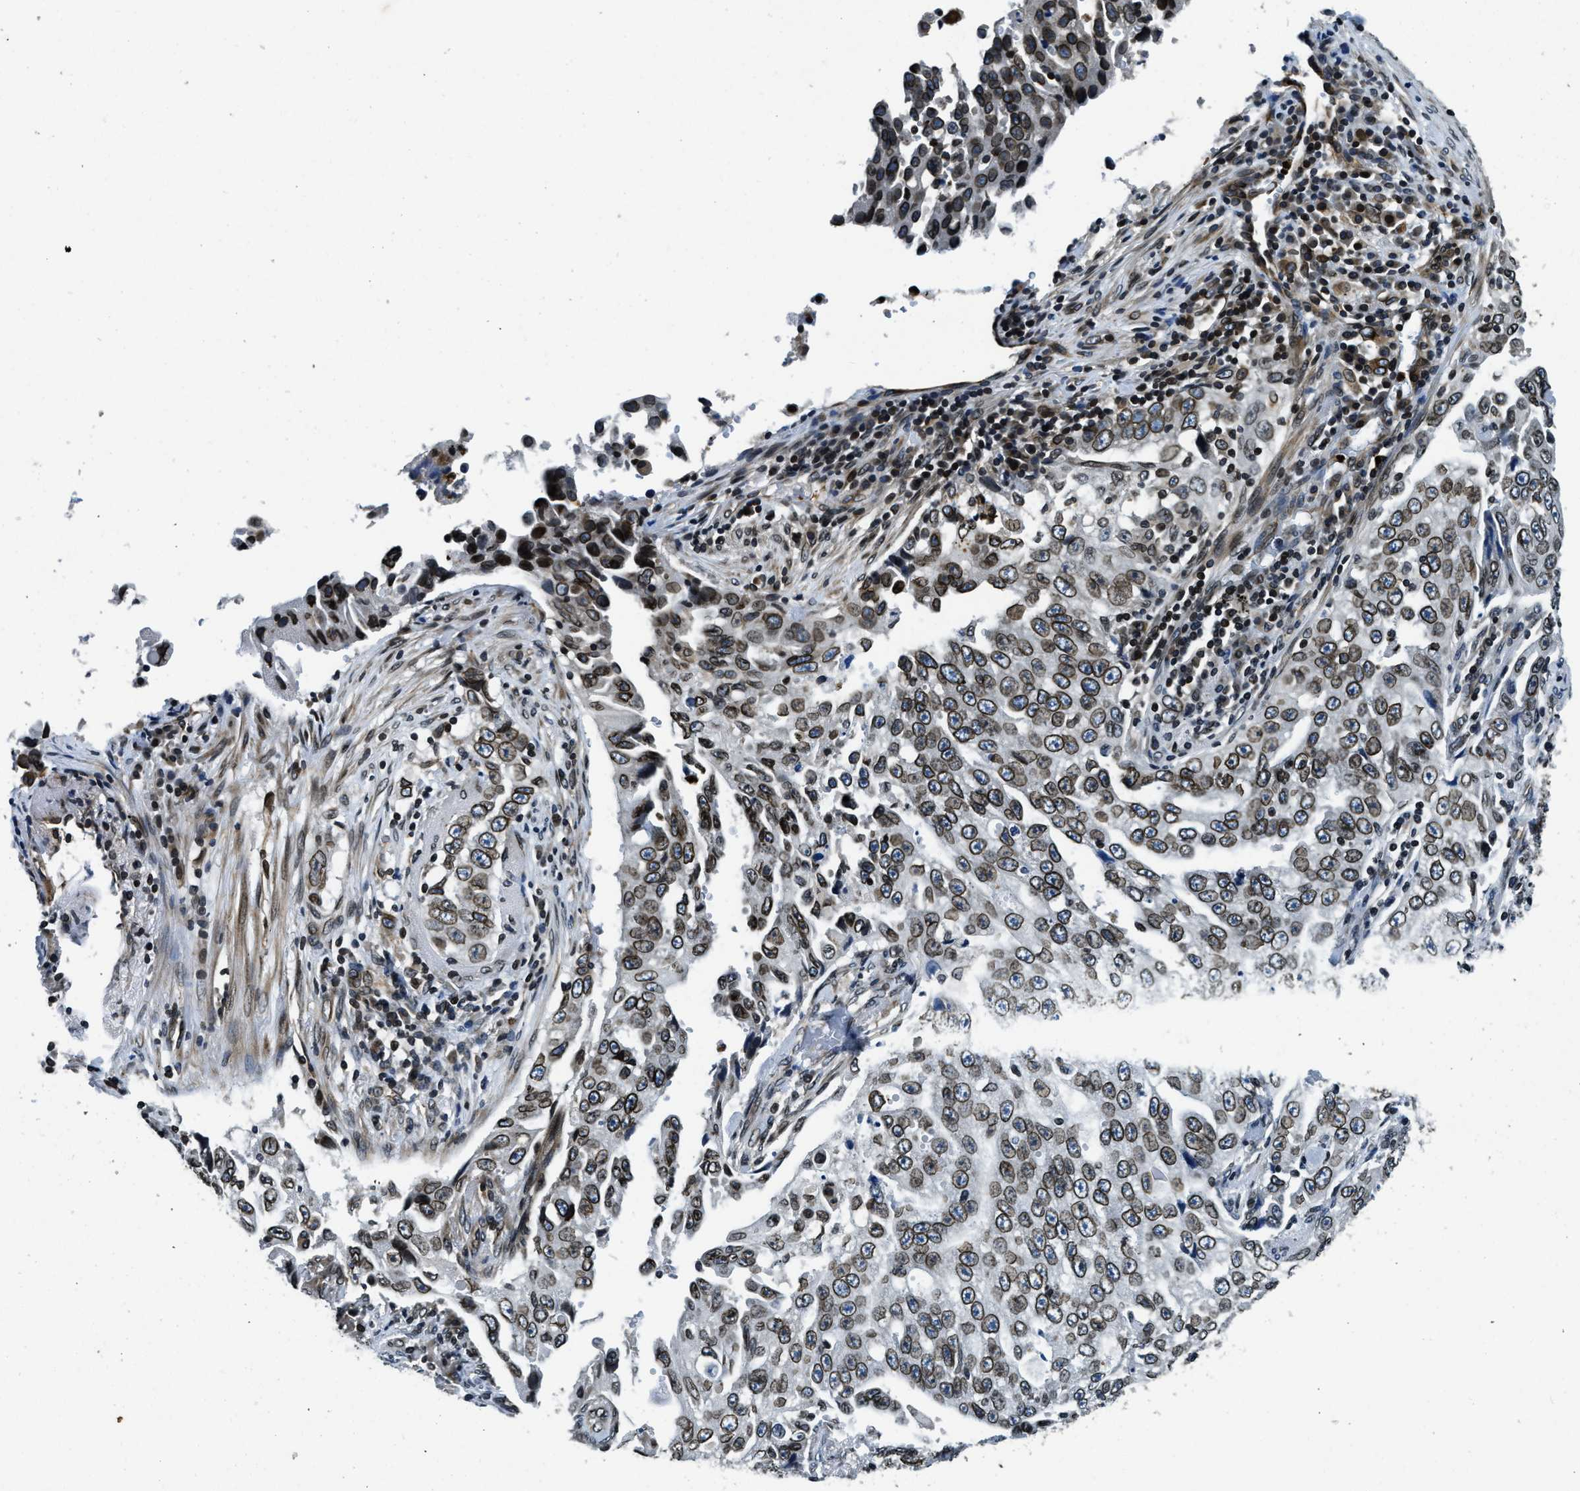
{"staining": {"intensity": "moderate", "quantity": ">75%", "location": "cytoplasmic/membranous,nuclear"}, "tissue": "lung cancer", "cell_type": "Tumor cells", "image_type": "cancer", "snomed": [{"axis": "morphology", "description": "Adenocarcinoma, NOS"}, {"axis": "topography", "description": "Lung"}], "caption": "DAB (3,3'-diaminobenzidine) immunohistochemical staining of lung cancer (adenocarcinoma) demonstrates moderate cytoplasmic/membranous and nuclear protein positivity in approximately >75% of tumor cells. (Stains: DAB in brown, nuclei in blue, Microscopy: brightfield microscopy at high magnification).", "gene": "ZC3HC1", "patient": {"sex": "female", "age": 51}}